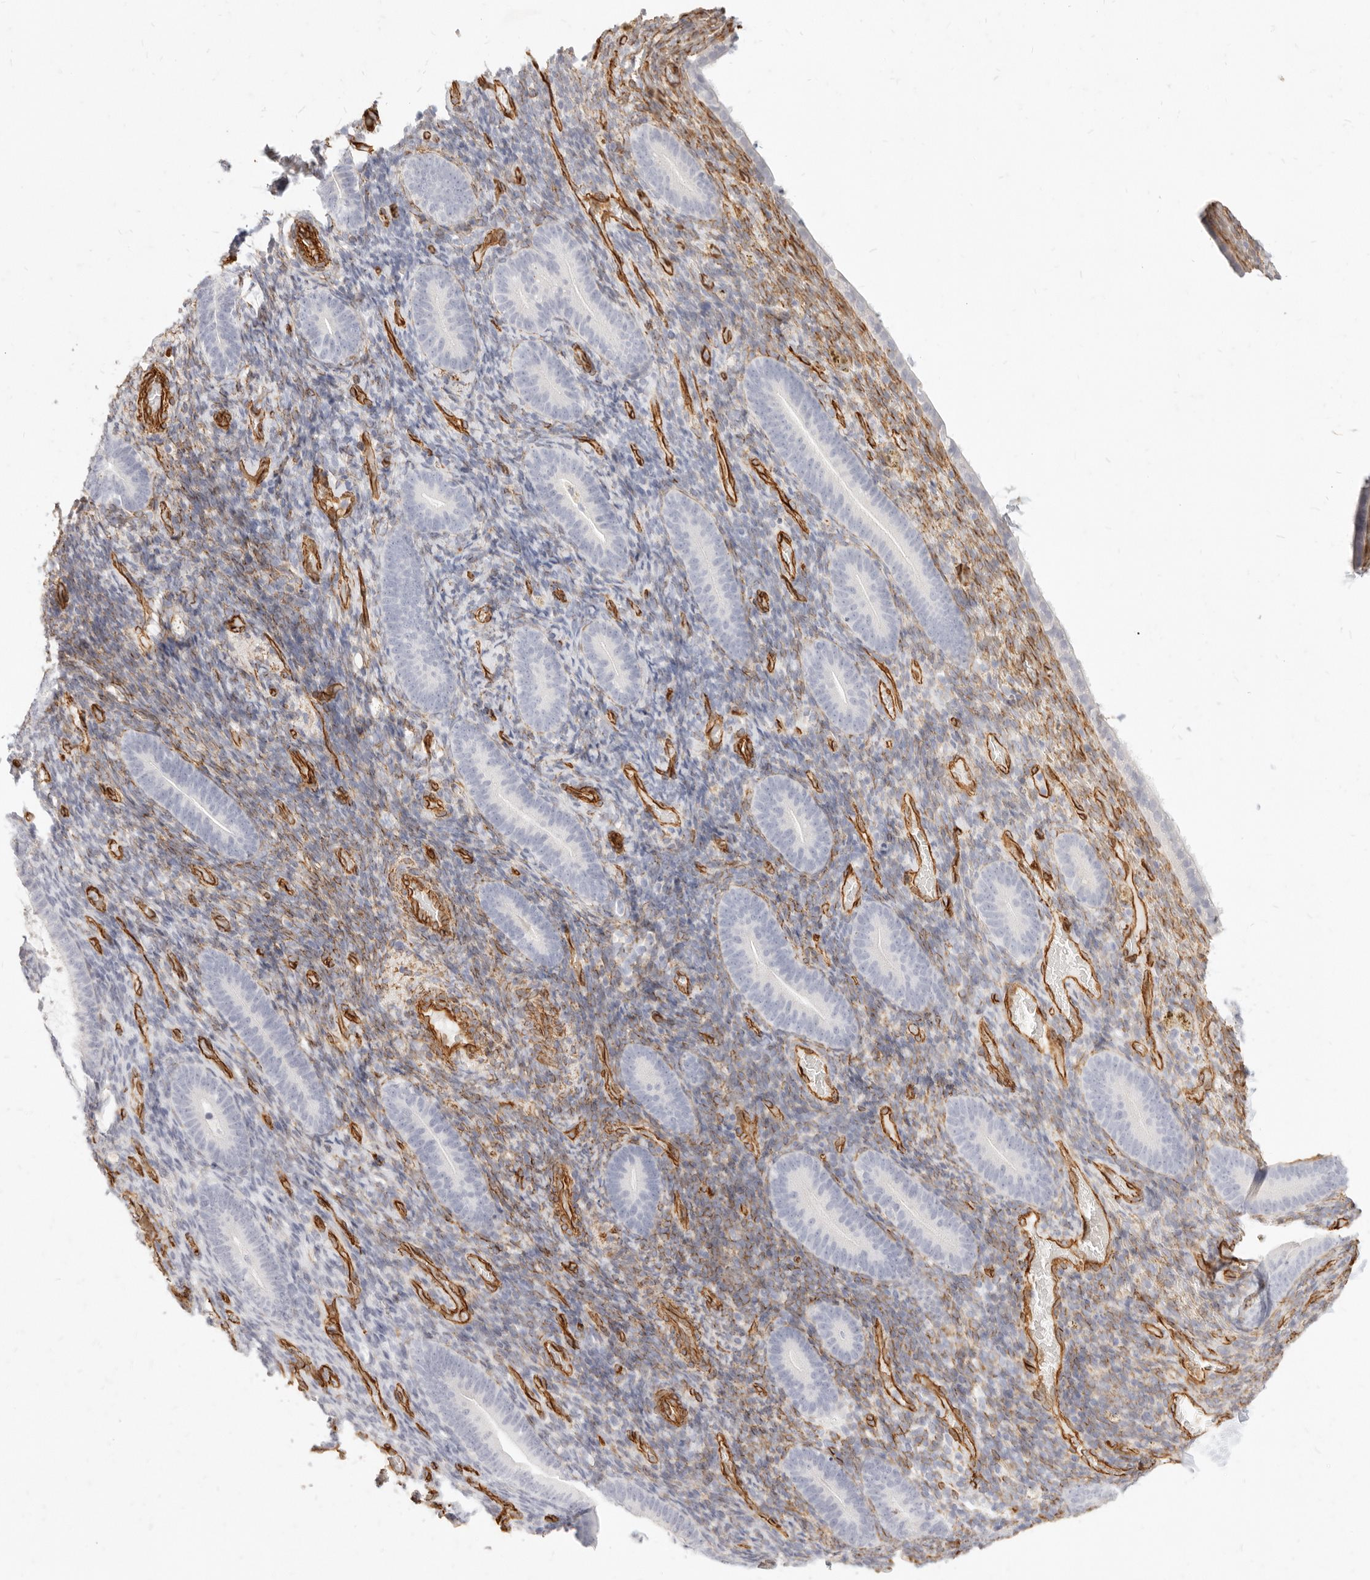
{"staining": {"intensity": "weak", "quantity": "25%-75%", "location": "cytoplasmic/membranous"}, "tissue": "endometrium", "cell_type": "Cells in endometrial stroma", "image_type": "normal", "snomed": [{"axis": "morphology", "description": "Normal tissue, NOS"}, {"axis": "topography", "description": "Endometrium"}], "caption": "DAB (3,3'-diaminobenzidine) immunohistochemical staining of normal endometrium exhibits weak cytoplasmic/membranous protein expression in approximately 25%-75% of cells in endometrial stroma.", "gene": "NUS1", "patient": {"sex": "female", "age": 51}}